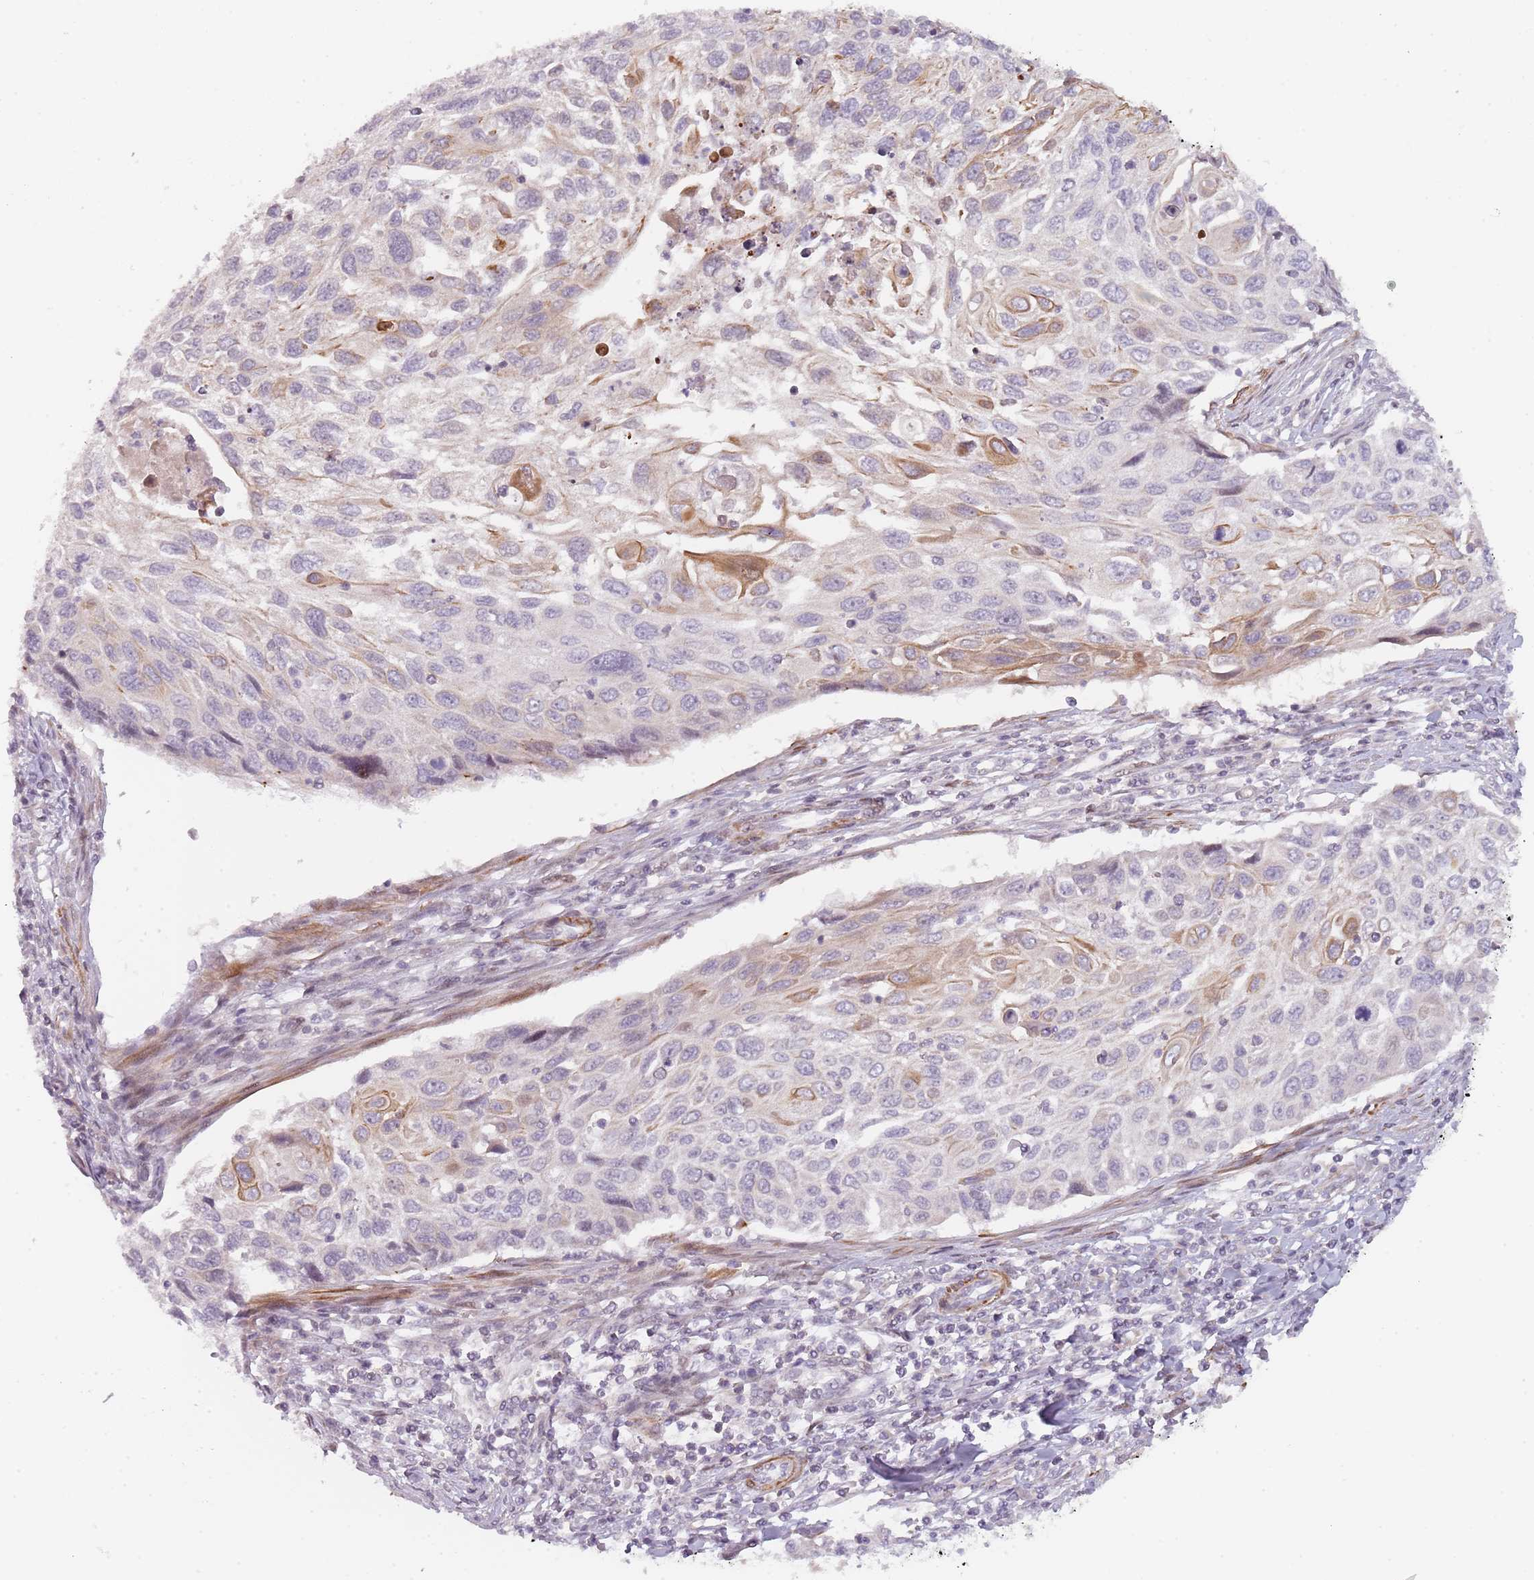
{"staining": {"intensity": "moderate", "quantity": "<25%", "location": "cytoplasmic/membranous"}, "tissue": "cervical cancer", "cell_type": "Tumor cells", "image_type": "cancer", "snomed": [{"axis": "morphology", "description": "Squamous cell carcinoma, NOS"}, {"axis": "topography", "description": "Cervix"}], "caption": "Human cervical cancer stained with a brown dye exhibits moderate cytoplasmic/membranous positive expression in approximately <25% of tumor cells.", "gene": "RPS6KA2", "patient": {"sex": "female", "age": 70}}